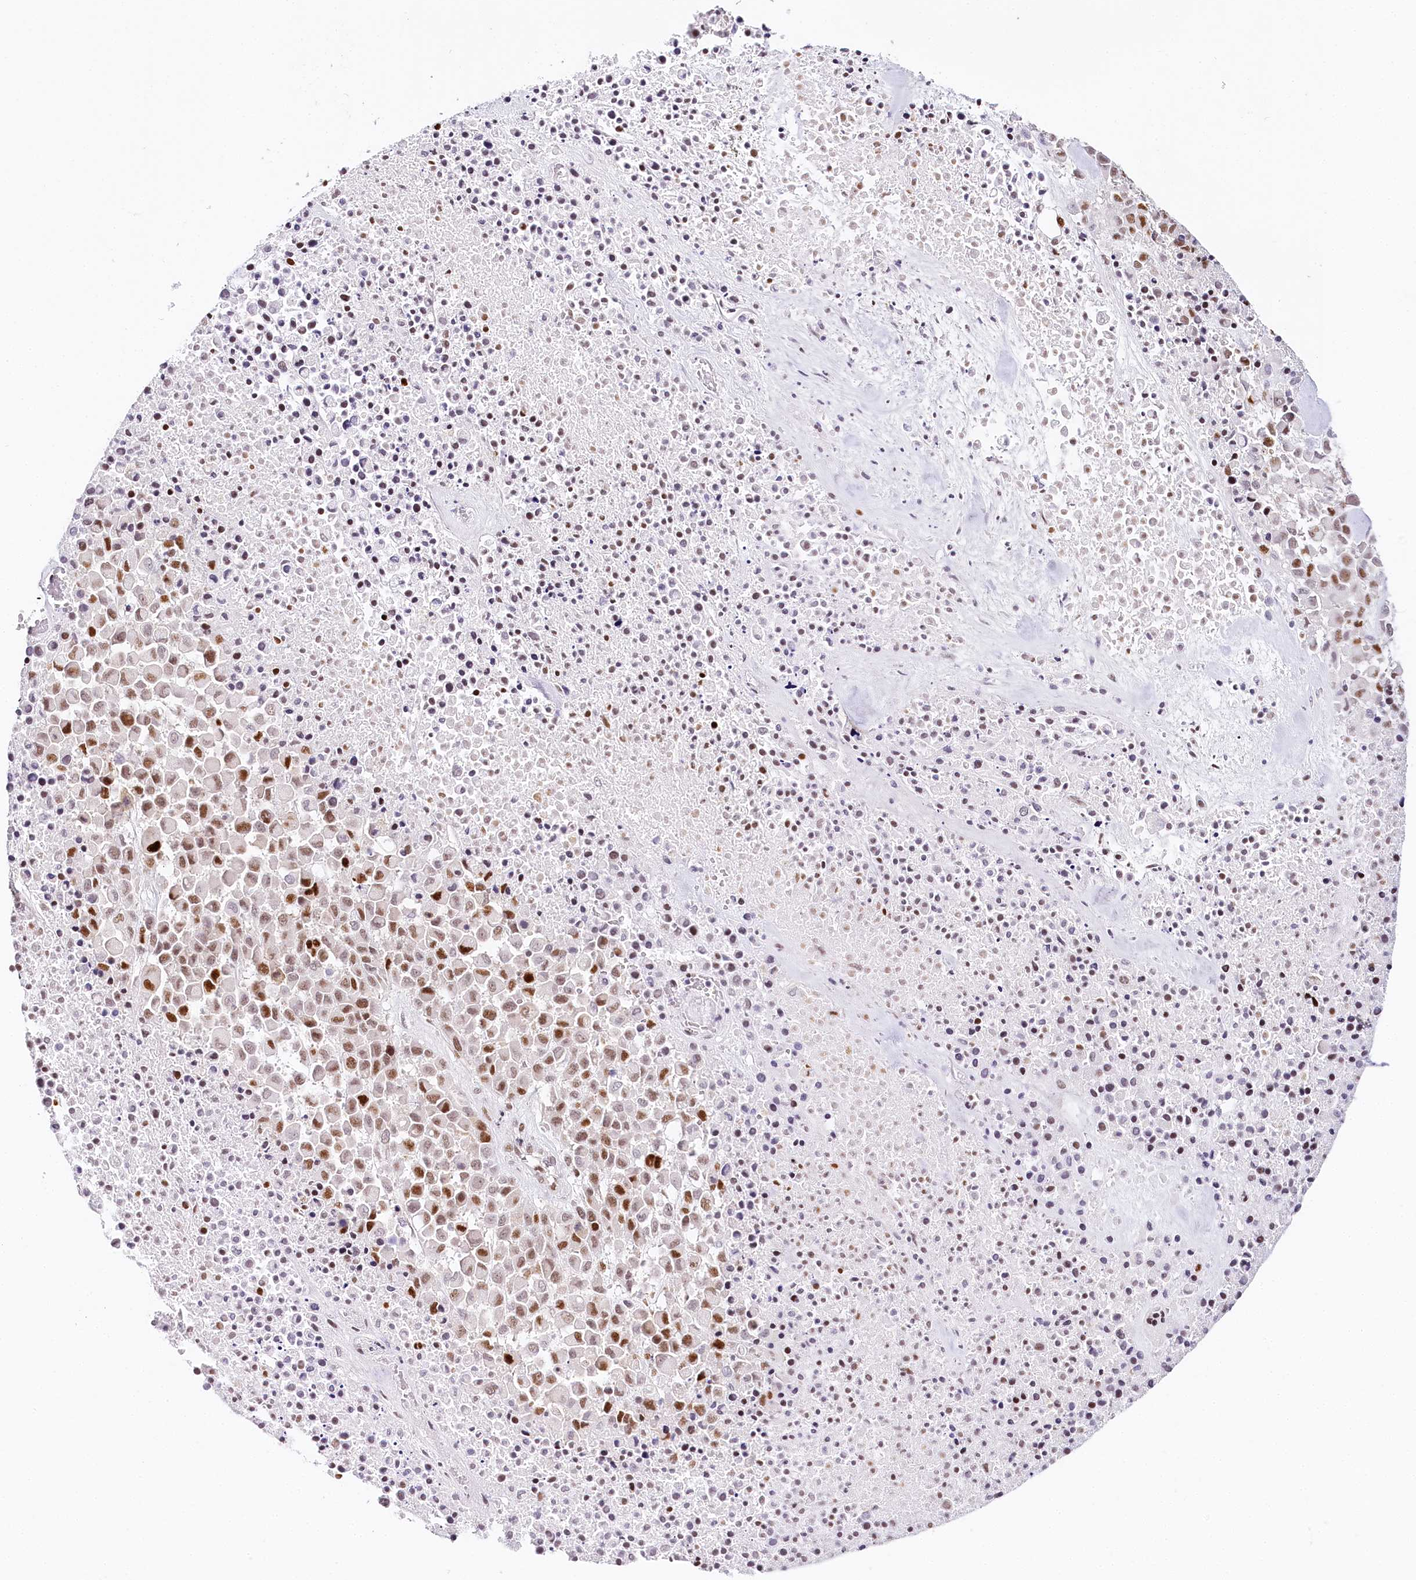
{"staining": {"intensity": "moderate", "quantity": ">75%", "location": "nuclear"}, "tissue": "melanoma", "cell_type": "Tumor cells", "image_type": "cancer", "snomed": [{"axis": "morphology", "description": "Malignant melanoma, Metastatic site"}, {"axis": "topography", "description": "Skin"}], "caption": "Immunohistochemistry (DAB (3,3'-diaminobenzidine)) staining of melanoma exhibits moderate nuclear protein positivity in about >75% of tumor cells. The staining was performed using DAB (3,3'-diaminobenzidine) to visualize the protein expression in brown, while the nuclei were stained in blue with hematoxylin (Magnification: 20x).", "gene": "TP53", "patient": {"sex": "female", "age": 81}}